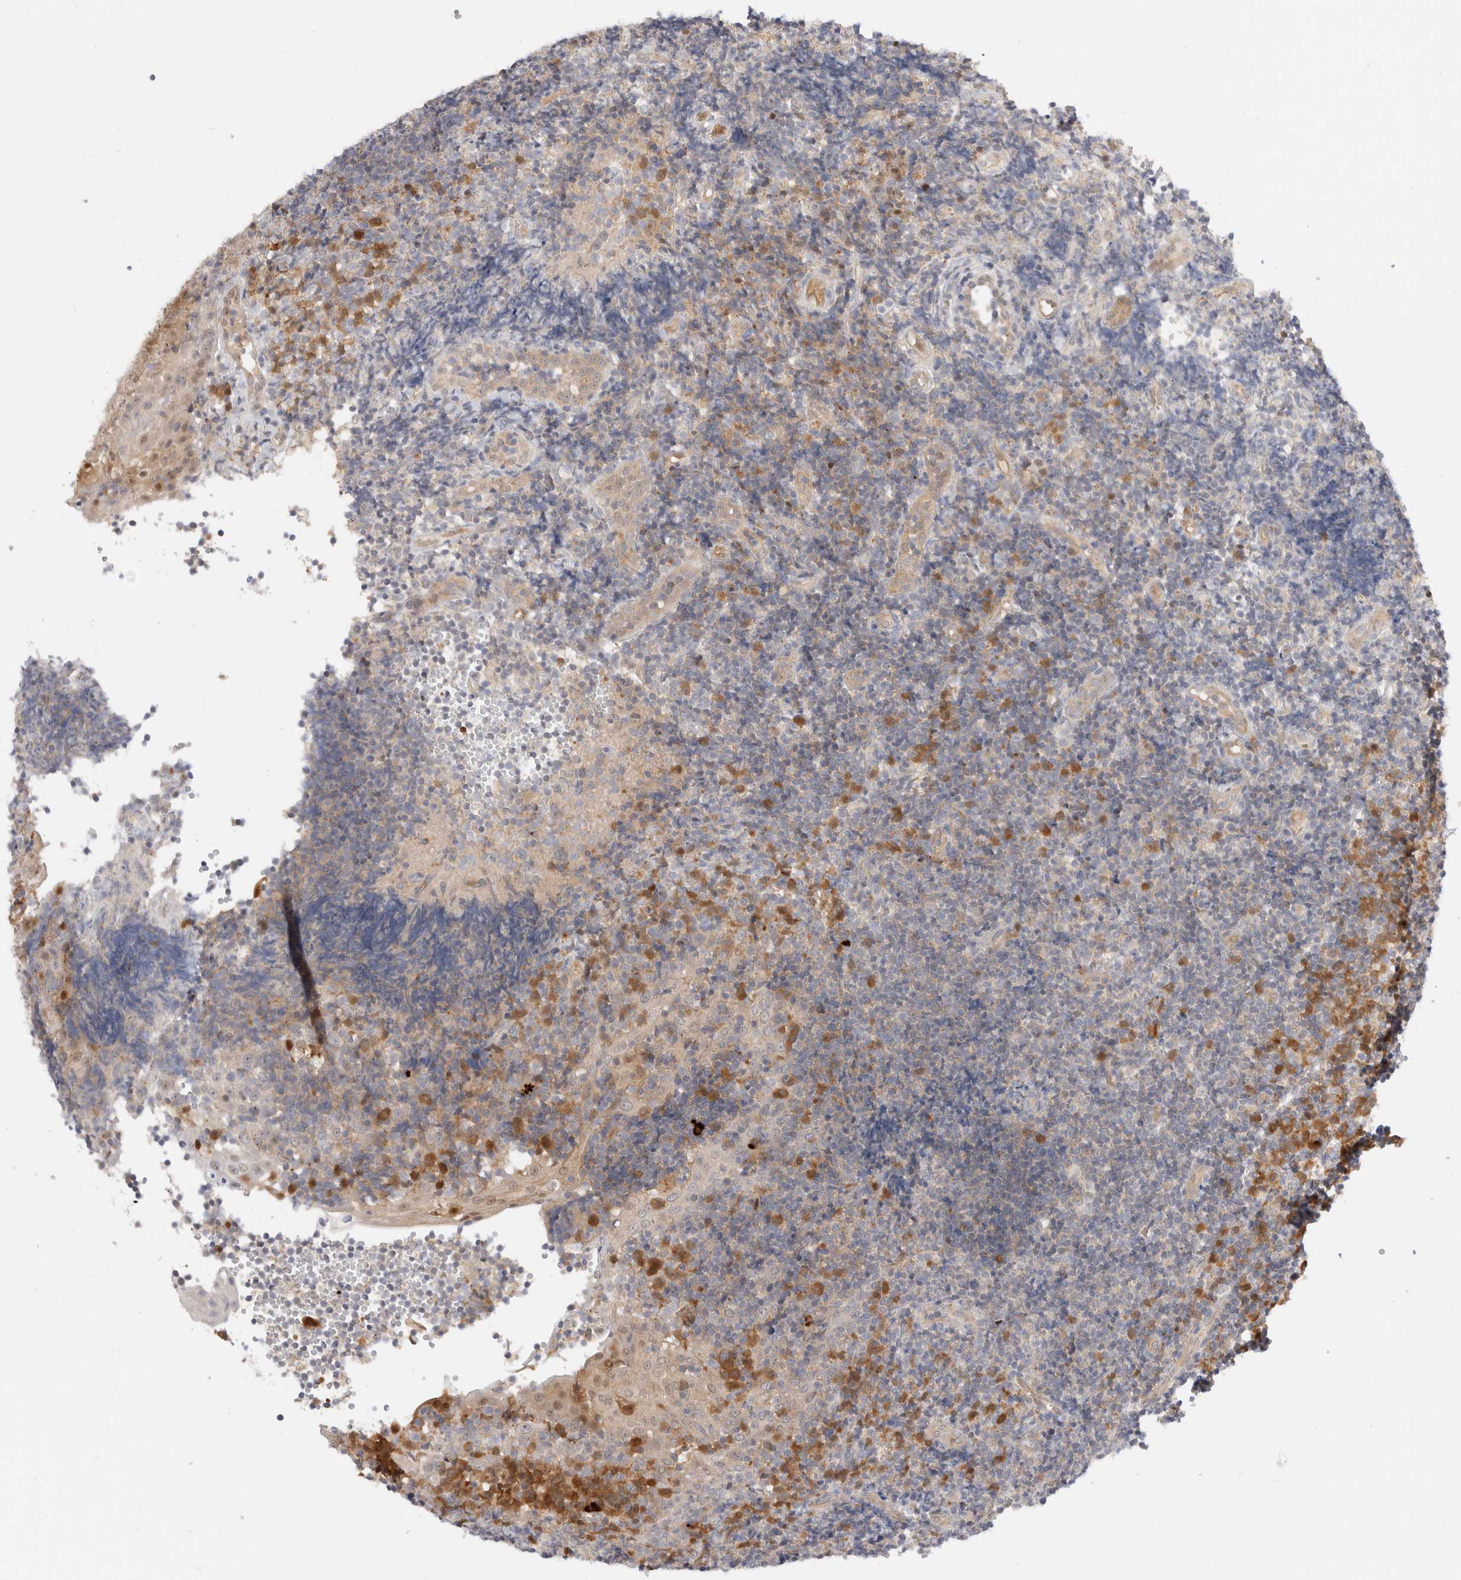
{"staining": {"intensity": "weak", "quantity": "<25%", "location": "cytoplasmic/membranous"}, "tissue": "tonsil", "cell_type": "Germinal center cells", "image_type": "normal", "snomed": [{"axis": "morphology", "description": "Normal tissue, NOS"}, {"axis": "topography", "description": "Tonsil"}], "caption": "Immunohistochemical staining of unremarkable tonsil demonstrates no significant expression in germinal center cells. (Stains: DAB immunohistochemistry with hematoxylin counter stain, Microscopy: brightfield microscopy at high magnification).", "gene": "EFCAB13", "patient": {"sex": "female", "age": 40}}